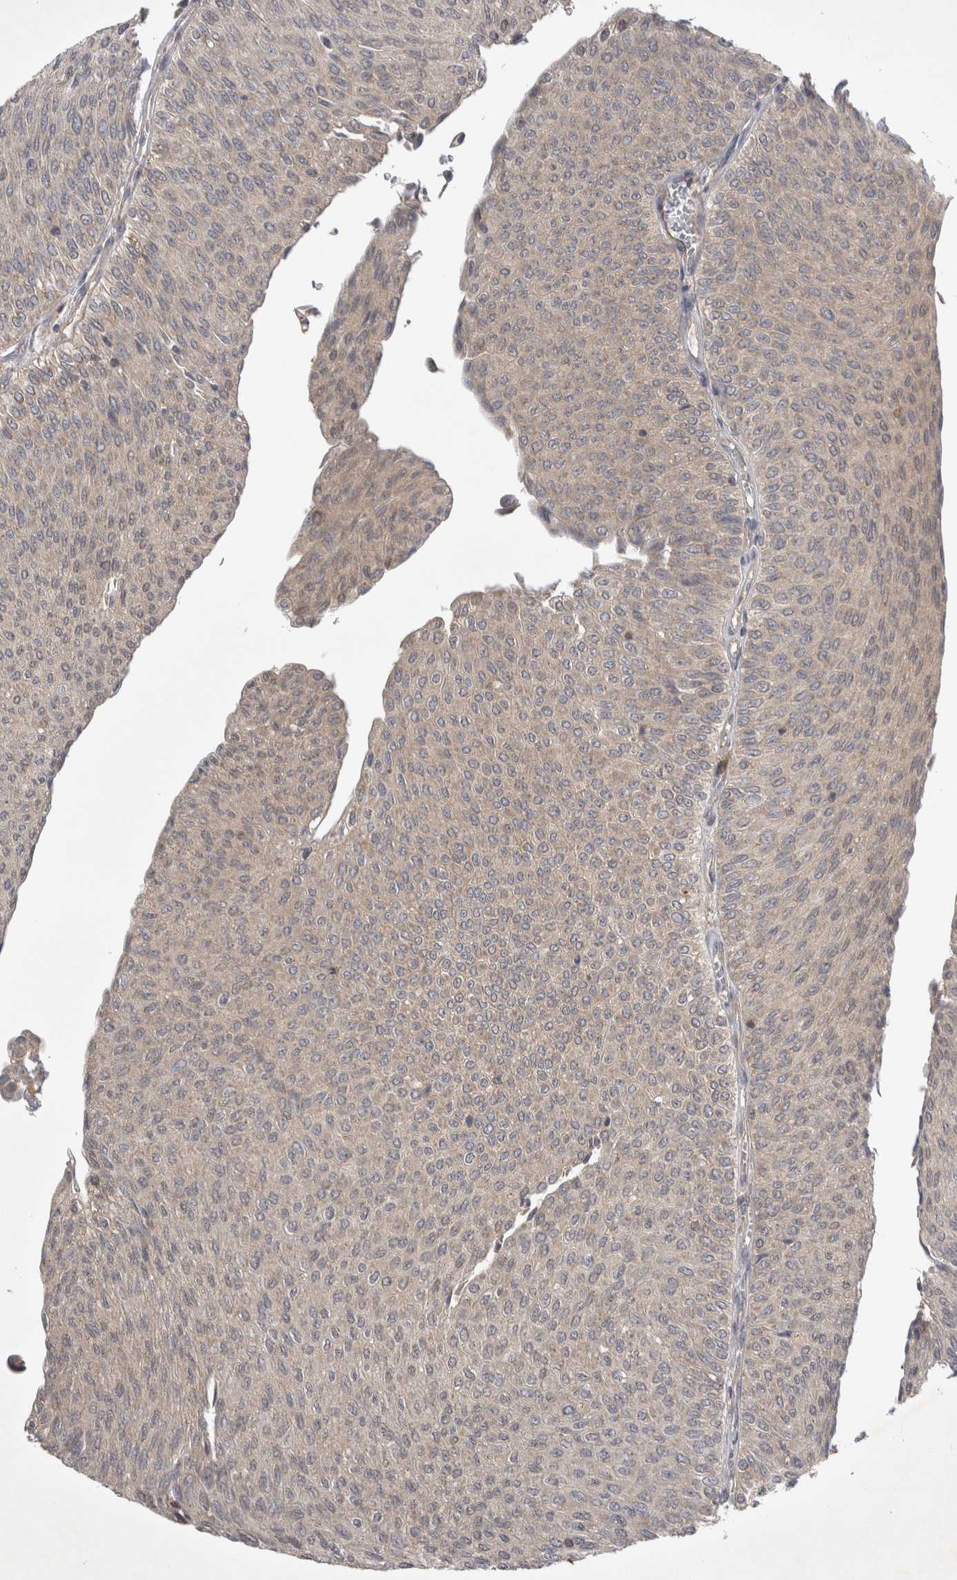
{"staining": {"intensity": "negative", "quantity": "none", "location": "none"}, "tissue": "urothelial cancer", "cell_type": "Tumor cells", "image_type": "cancer", "snomed": [{"axis": "morphology", "description": "Urothelial carcinoma, Low grade"}, {"axis": "topography", "description": "Urinary bladder"}], "caption": "Human urothelial cancer stained for a protein using IHC demonstrates no expression in tumor cells.", "gene": "SRD5A3", "patient": {"sex": "male", "age": 78}}